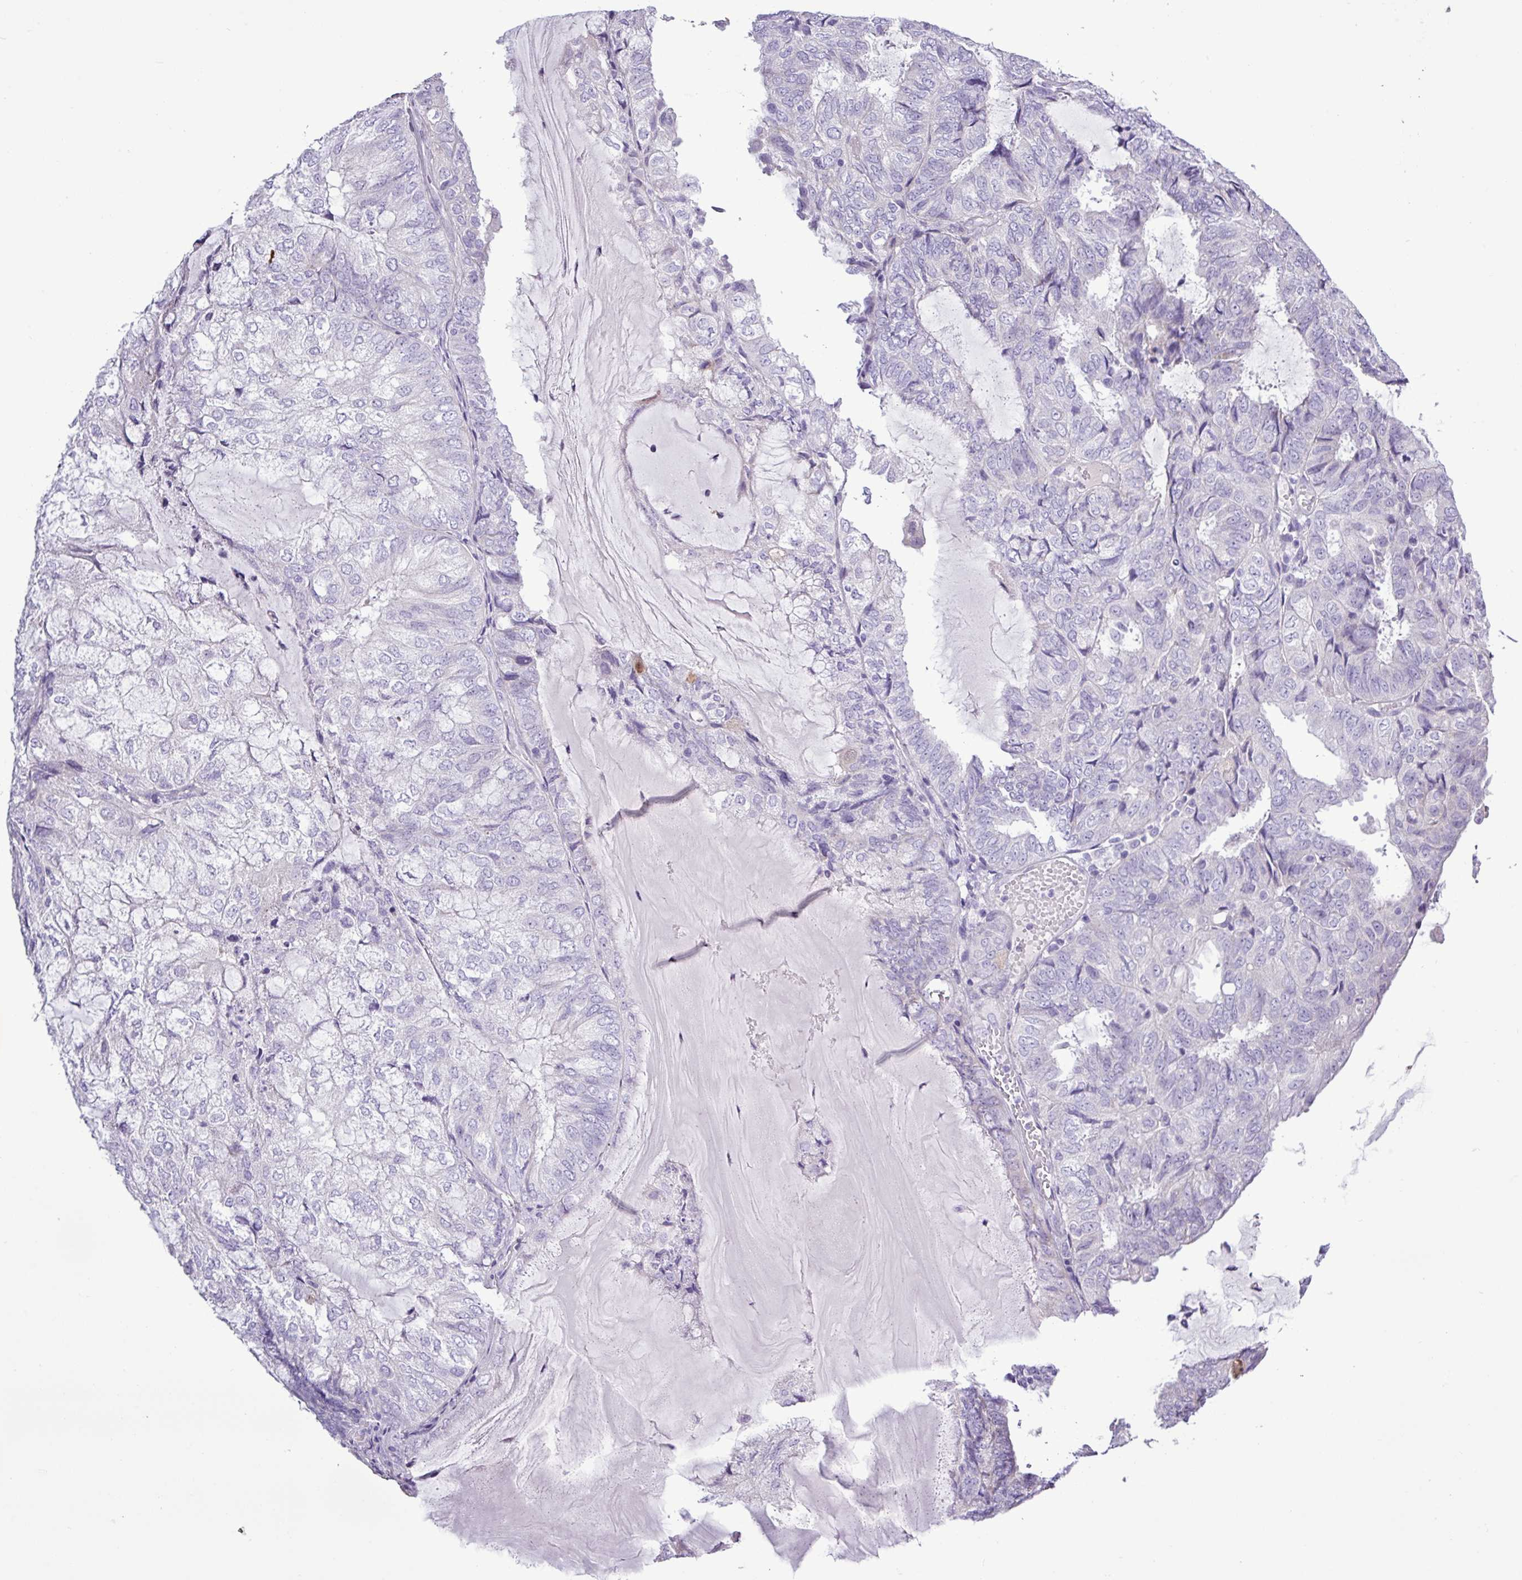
{"staining": {"intensity": "negative", "quantity": "none", "location": "none"}, "tissue": "endometrial cancer", "cell_type": "Tumor cells", "image_type": "cancer", "snomed": [{"axis": "morphology", "description": "Adenocarcinoma, NOS"}, {"axis": "topography", "description": "Endometrium"}], "caption": "An immunohistochemistry (IHC) histopathology image of endometrial adenocarcinoma is shown. There is no staining in tumor cells of endometrial adenocarcinoma.", "gene": "ALDH3A1", "patient": {"sex": "female", "age": 81}}